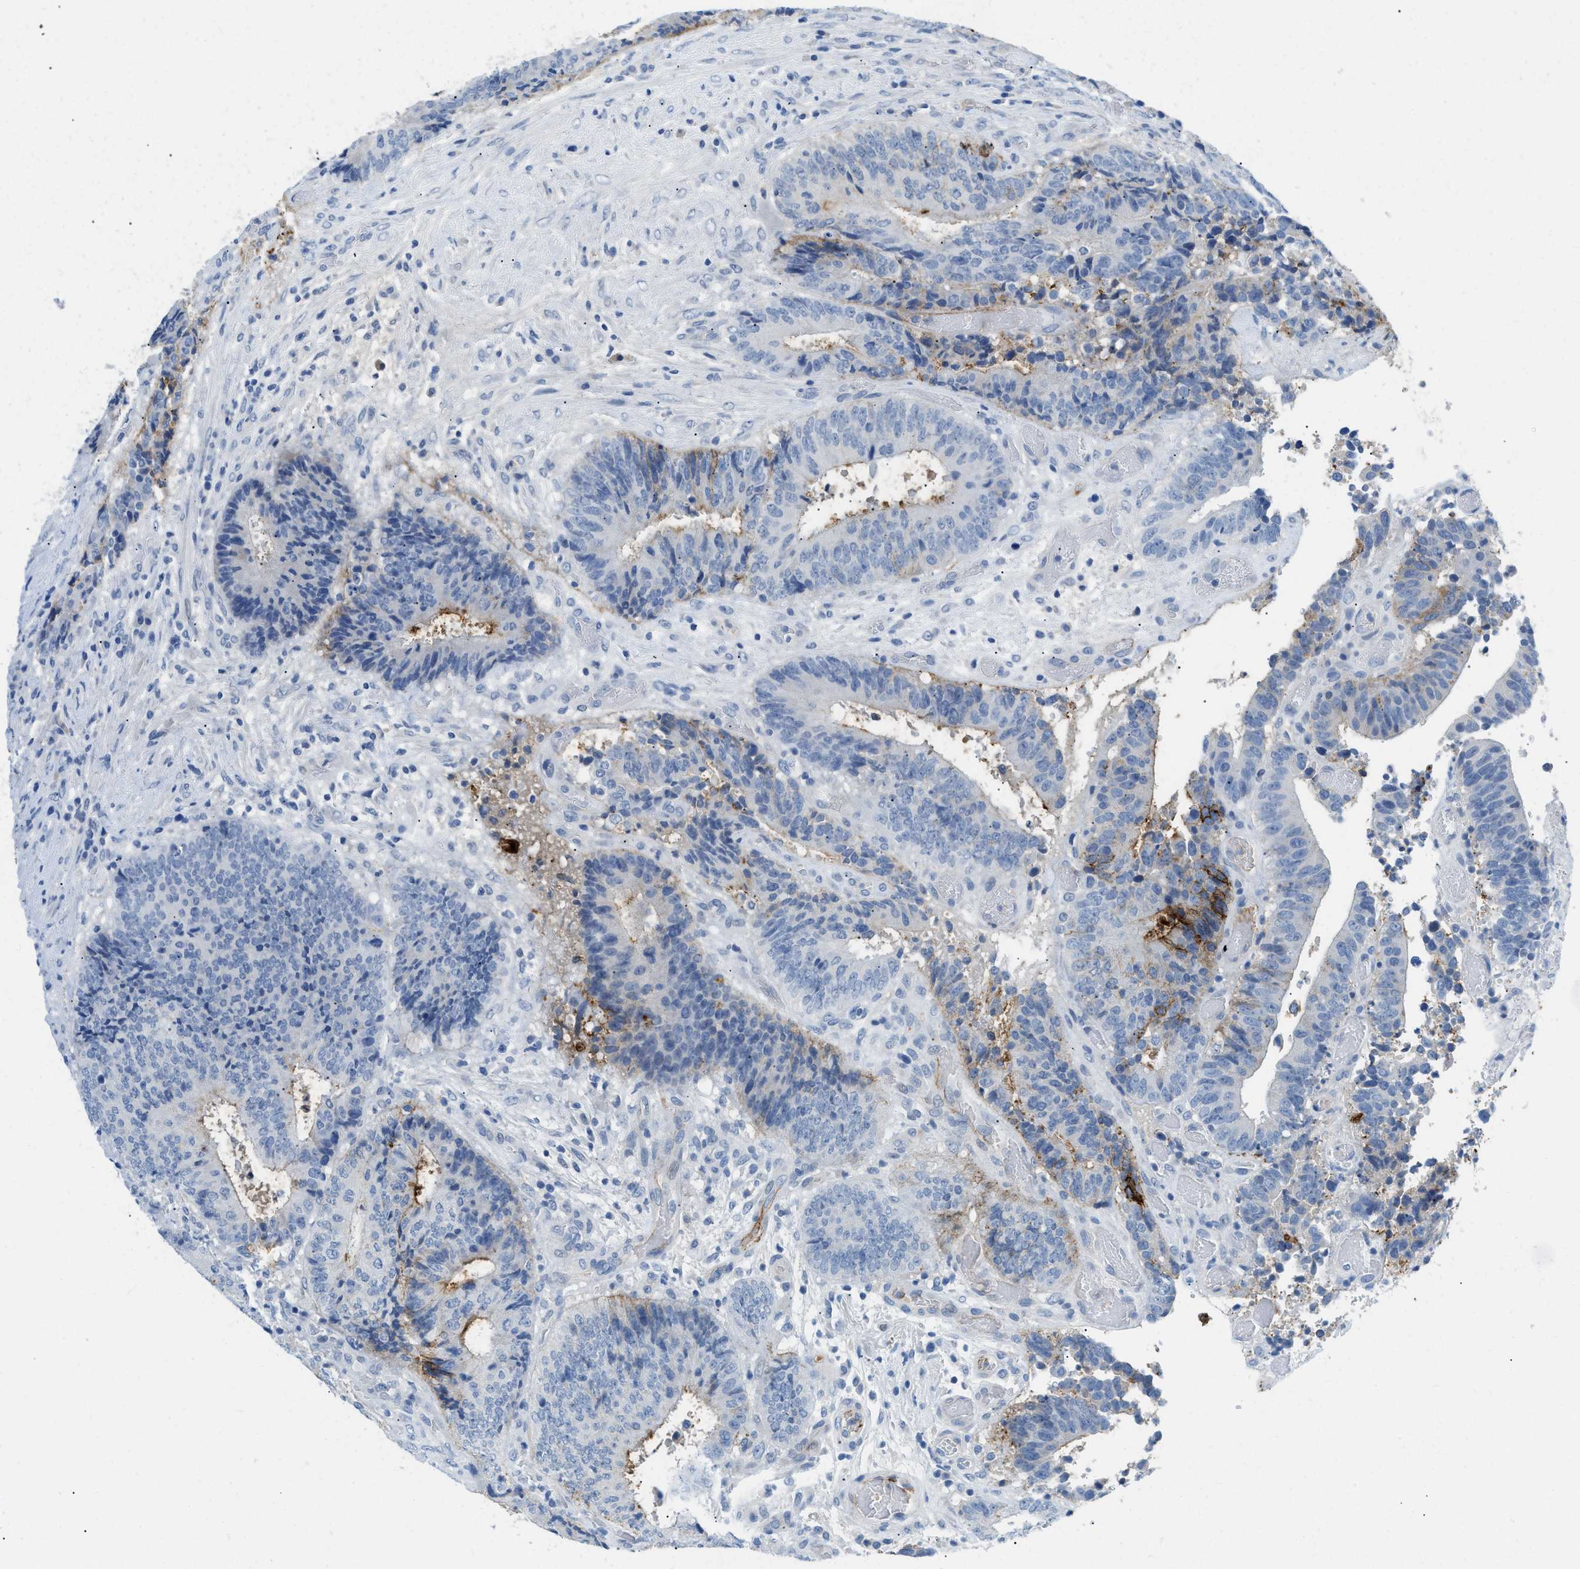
{"staining": {"intensity": "strong", "quantity": "<25%", "location": "cytoplasmic/membranous"}, "tissue": "colorectal cancer", "cell_type": "Tumor cells", "image_type": "cancer", "snomed": [{"axis": "morphology", "description": "Adenocarcinoma, NOS"}, {"axis": "topography", "description": "Rectum"}], "caption": "High-power microscopy captured an immunohistochemistry histopathology image of colorectal cancer (adenocarcinoma), revealing strong cytoplasmic/membranous staining in approximately <25% of tumor cells.", "gene": "MBL2", "patient": {"sex": "male", "age": 72}}